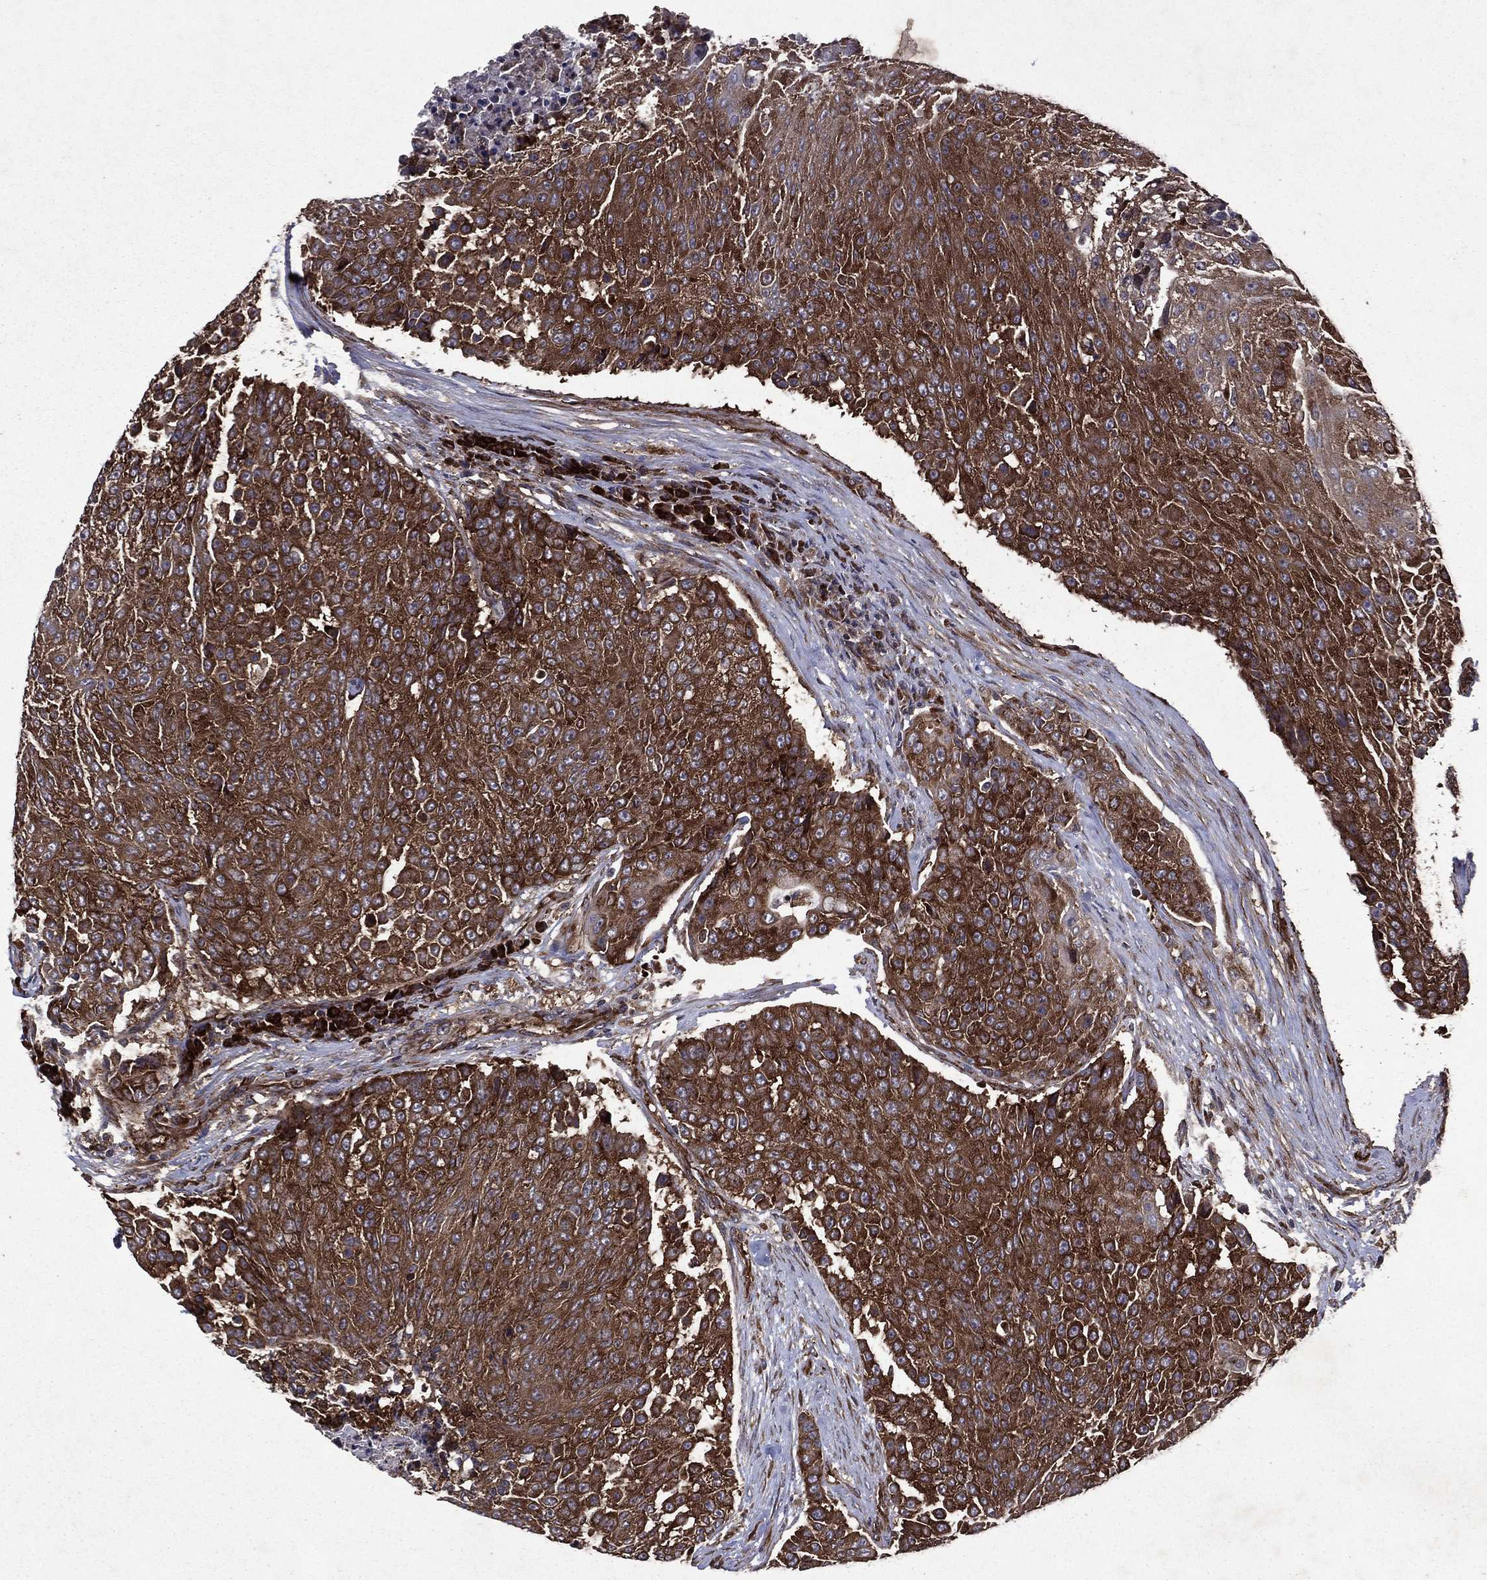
{"staining": {"intensity": "strong", "quantity": ">75%", "location": "cytoplasmic/membranous"}, "tissue": "urothelial cancer", "cell_type": "Tumor cells", "image_type": "cancer", "snomed": [{"axis": "morphology", "description": "Urothelial carcinoma, High grade"}, {"axis": "topography", "description": "Urinary bladder"}], "caption": "A high amount of strong cytoplasmic/membranous expression is seen in approximately >75% of tumor cells in high-grade urothelial carcinoma tissue.", "gene": "EIF2B4", "patient": {"sex": "female", "age": 63}}